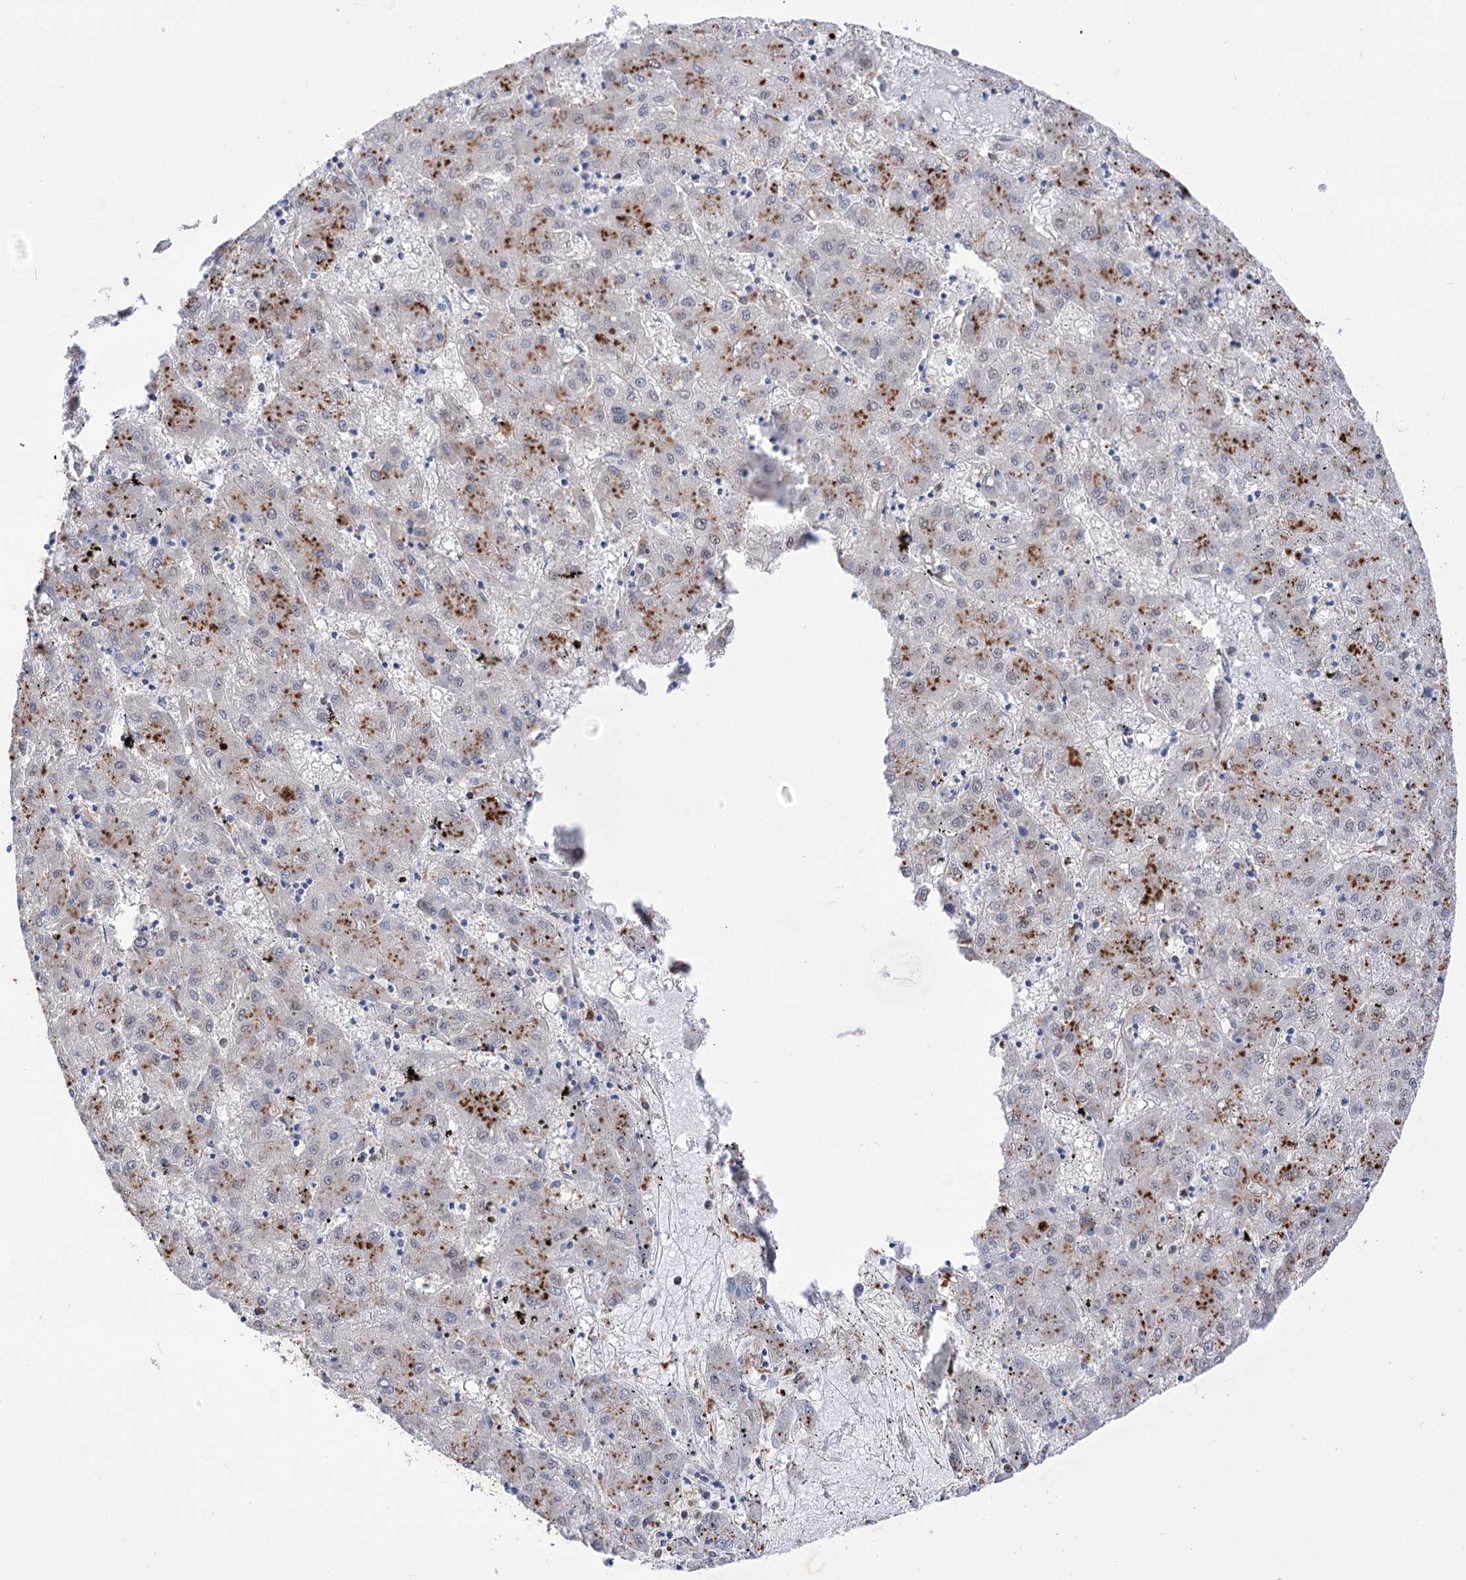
{"staining": {"intensity": "moderate", "quantity": "<25%", "location": "cytoplasmic/membranous"}, "tissue": "liver cancer", "cell_type": "Tumor cells", "image_type": "cancer", "snomed": [{"axis": "morphology", "description": "Carcinoma, Hepatocellular, NOS"}, {"axis": "topography", "description": "Liver"}], "caption": "Immunohistochemical staining of human liver hepatocellular carcinoma reveals low levels of moderate cytoplasmic/membranous protein staining in about <25% of tumor cells. Using DAB (brown) and hematoxylin (blue) stains, captured at high magnification using brightfield microscopy.", "gene": "SIAE", "patient": {"sex": "male", "age": 72}}